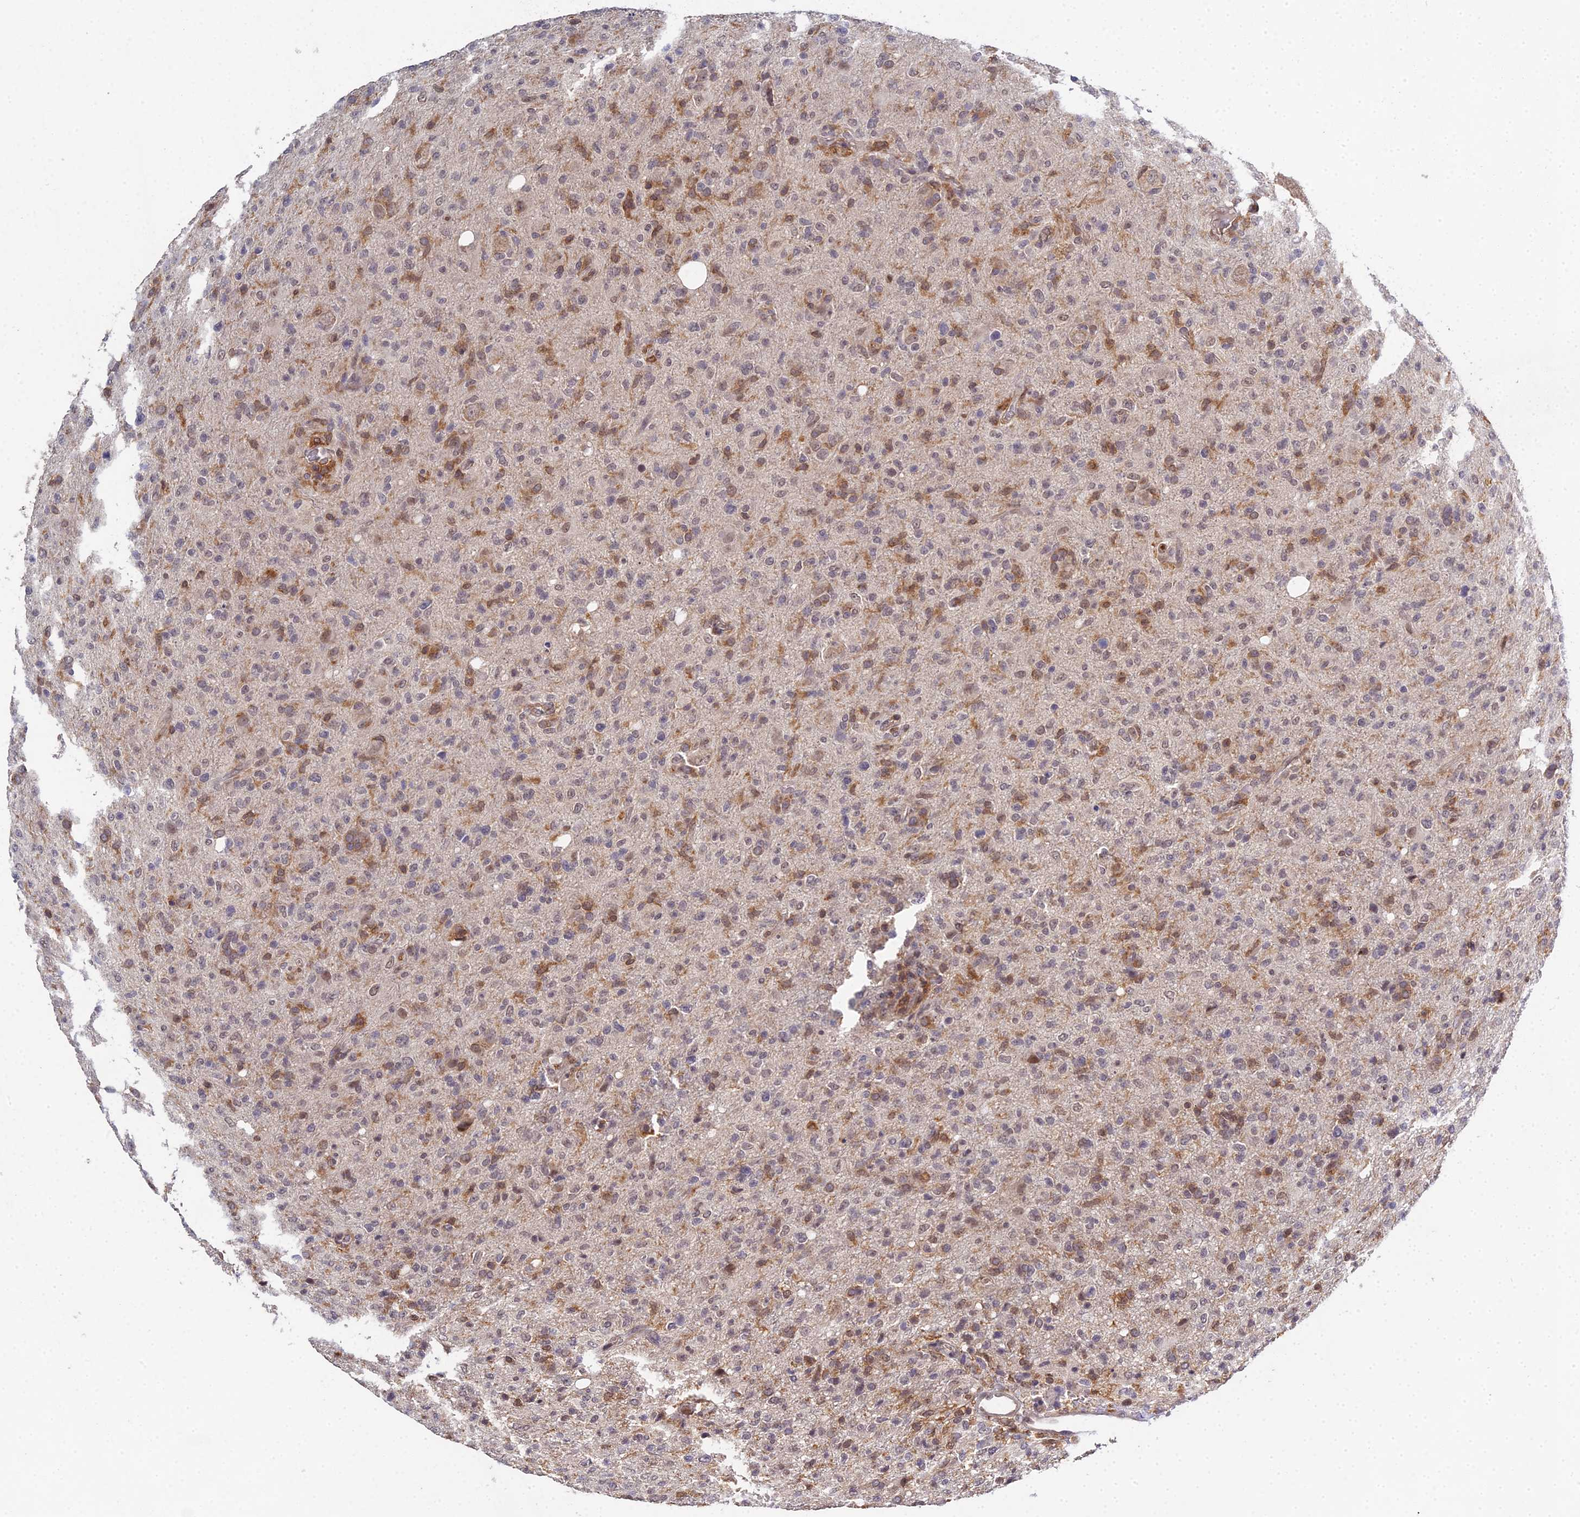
{"staining": {"intensity": "weak", "quantity": "<25%", "location": "nuclear"}, "tissue": "glioma", "cell_type": "Tumor cells", "image_type": "cancer", "snomed": [{"axis": "morphology", "description": "Glioma, malignant, High grade"}, {"axis": "topography", "description": "Brain"}], "caption": "Immunohistochemical staining of high-grade glioma (malignant) displays no significant expression in tumor cells. The staining was performed using DAB (3,3'-diaminobenzidine) to visualize the protein expression in brown, while the nuclei were stained in blue with hematoxylin (Magnification: 20x).", "gene": "TPRX1", "patient": {"sex": "female", "age": 57}}